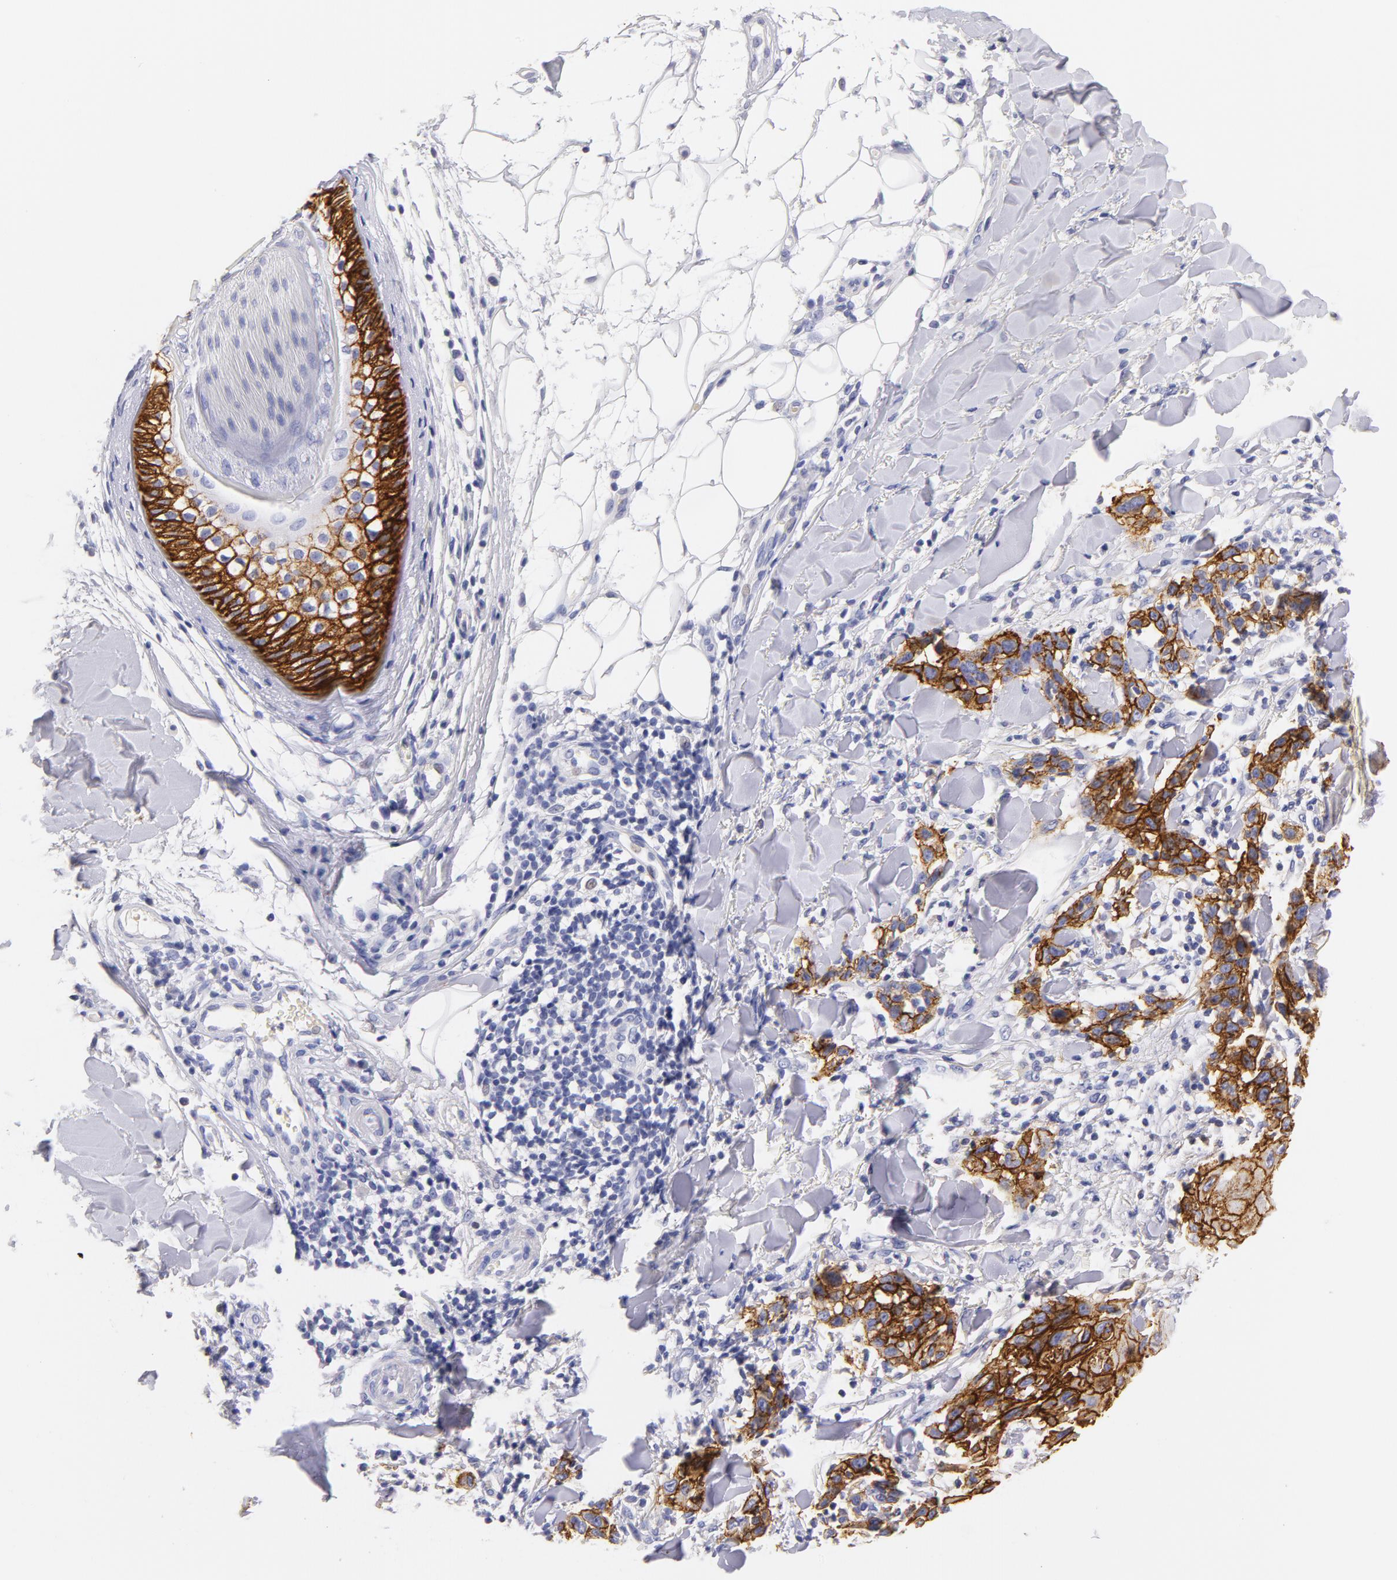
{"staining": {"intensity": "strong", "quantity": ">75%", "location": "cytoplasmic/membranous"}, "tissue": "skin cancer", "cell_type": "Tumor cells", "image_type": "cancer", "snomed": [{"axis": "morphology", "description": "Squamous cell carcinoma, NOS"}, {"axis": "topography", "description": "Skin"}], "caption": "There is high levels of strong cytoplasmic/membranous staining in tumor cells of skin cancer (squamous cell carcinoma), as demonstrated by immunohistochemical staining (brown color).", "gene": "CD44", "patient": {"sex": "male", "age": 77}}